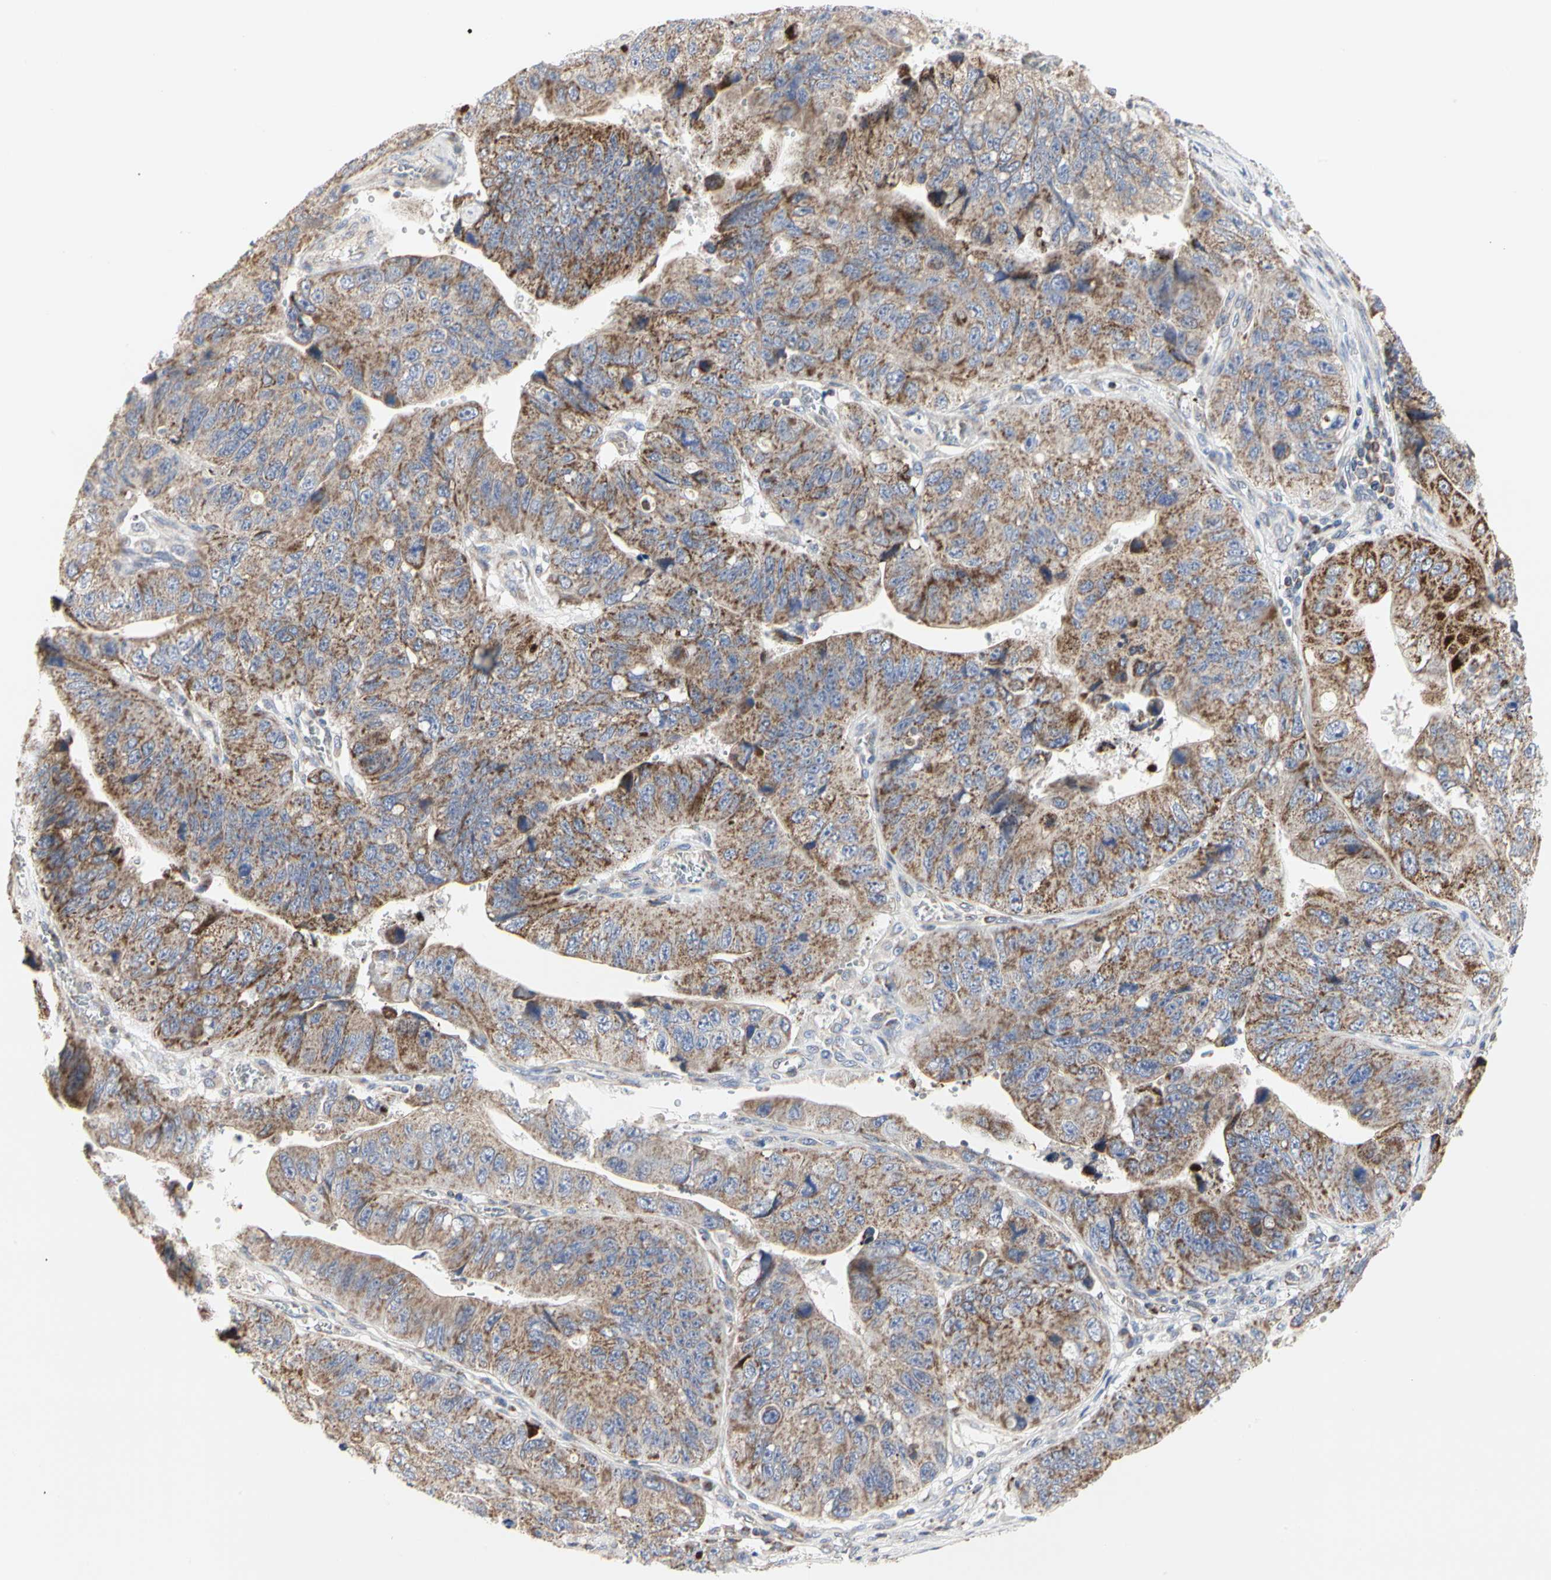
{"staining": {"intensity": "moderate", "quantity": ">75%", "location": "cytoplasmic/membranous"}, "tissue": "stomach cancer", "cell_type": "Tumor cells", "image_type": "cancer", "snomed": [{"axis": "morphology", "description": "Adenocarcinoma, NOS"}, {"axis": "topography", "description": "Stomach"}], "caption": "Moderate cytoplasmic/membranous protein expression is seen in approximately >75% of tumor cells in stomach adenocarcinoma. (brown staining indicates protein expression, while blue staining denotes nuclei).", "gene": "TSKU", "patient": {"sex": "male", "age": 59}}